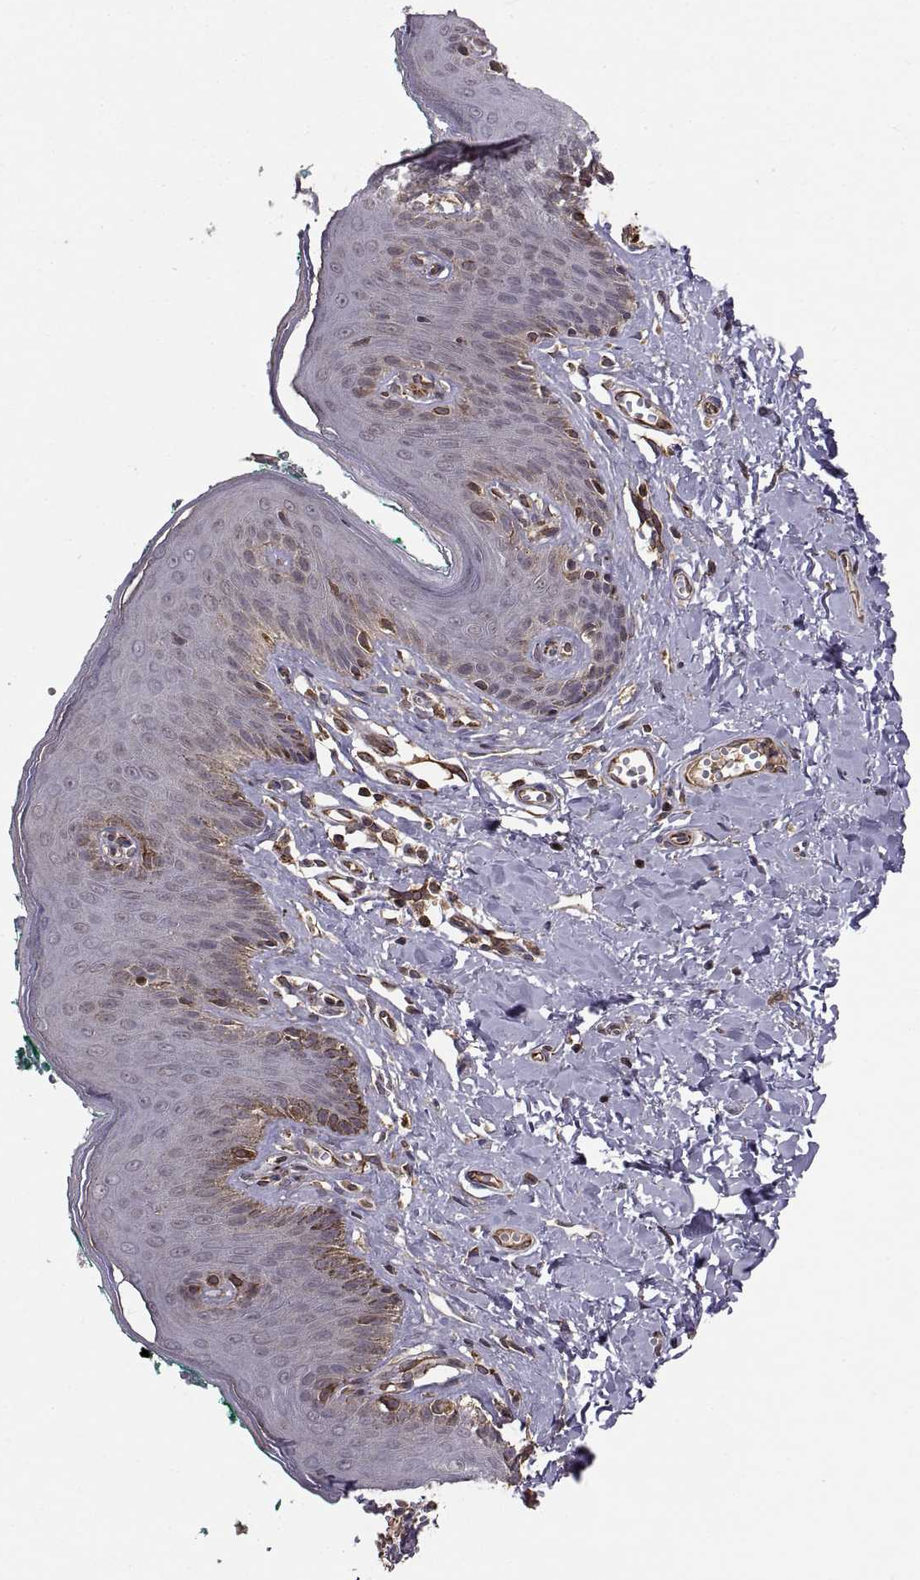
{"staining": {"intensity": "moderate", "quantity": "<25%", "location": "cytoplasmic/membranous"}, "tissue": "skin", "cell_type": "Epidermal cells", "image_type": "normal", "snomed": [{"axis": "morphology", "description": "Normal tissue, NOS"}, {"axis": "topography", "description": "Vulva"}], "caption": "Protein staining by immunohistochemistry (IHC) reveals moderate cytoplasmic/membranous expression in approximately <25% of epidermal cells in benign skin. The staining was performed using DAB (3,3'-diaminobenzidine), with brown indicating positive protein expression. Nuclei are stained blue with hematoxylin.", "gene": "ABL2", "patient": {"sex": "female", "age": 66}}